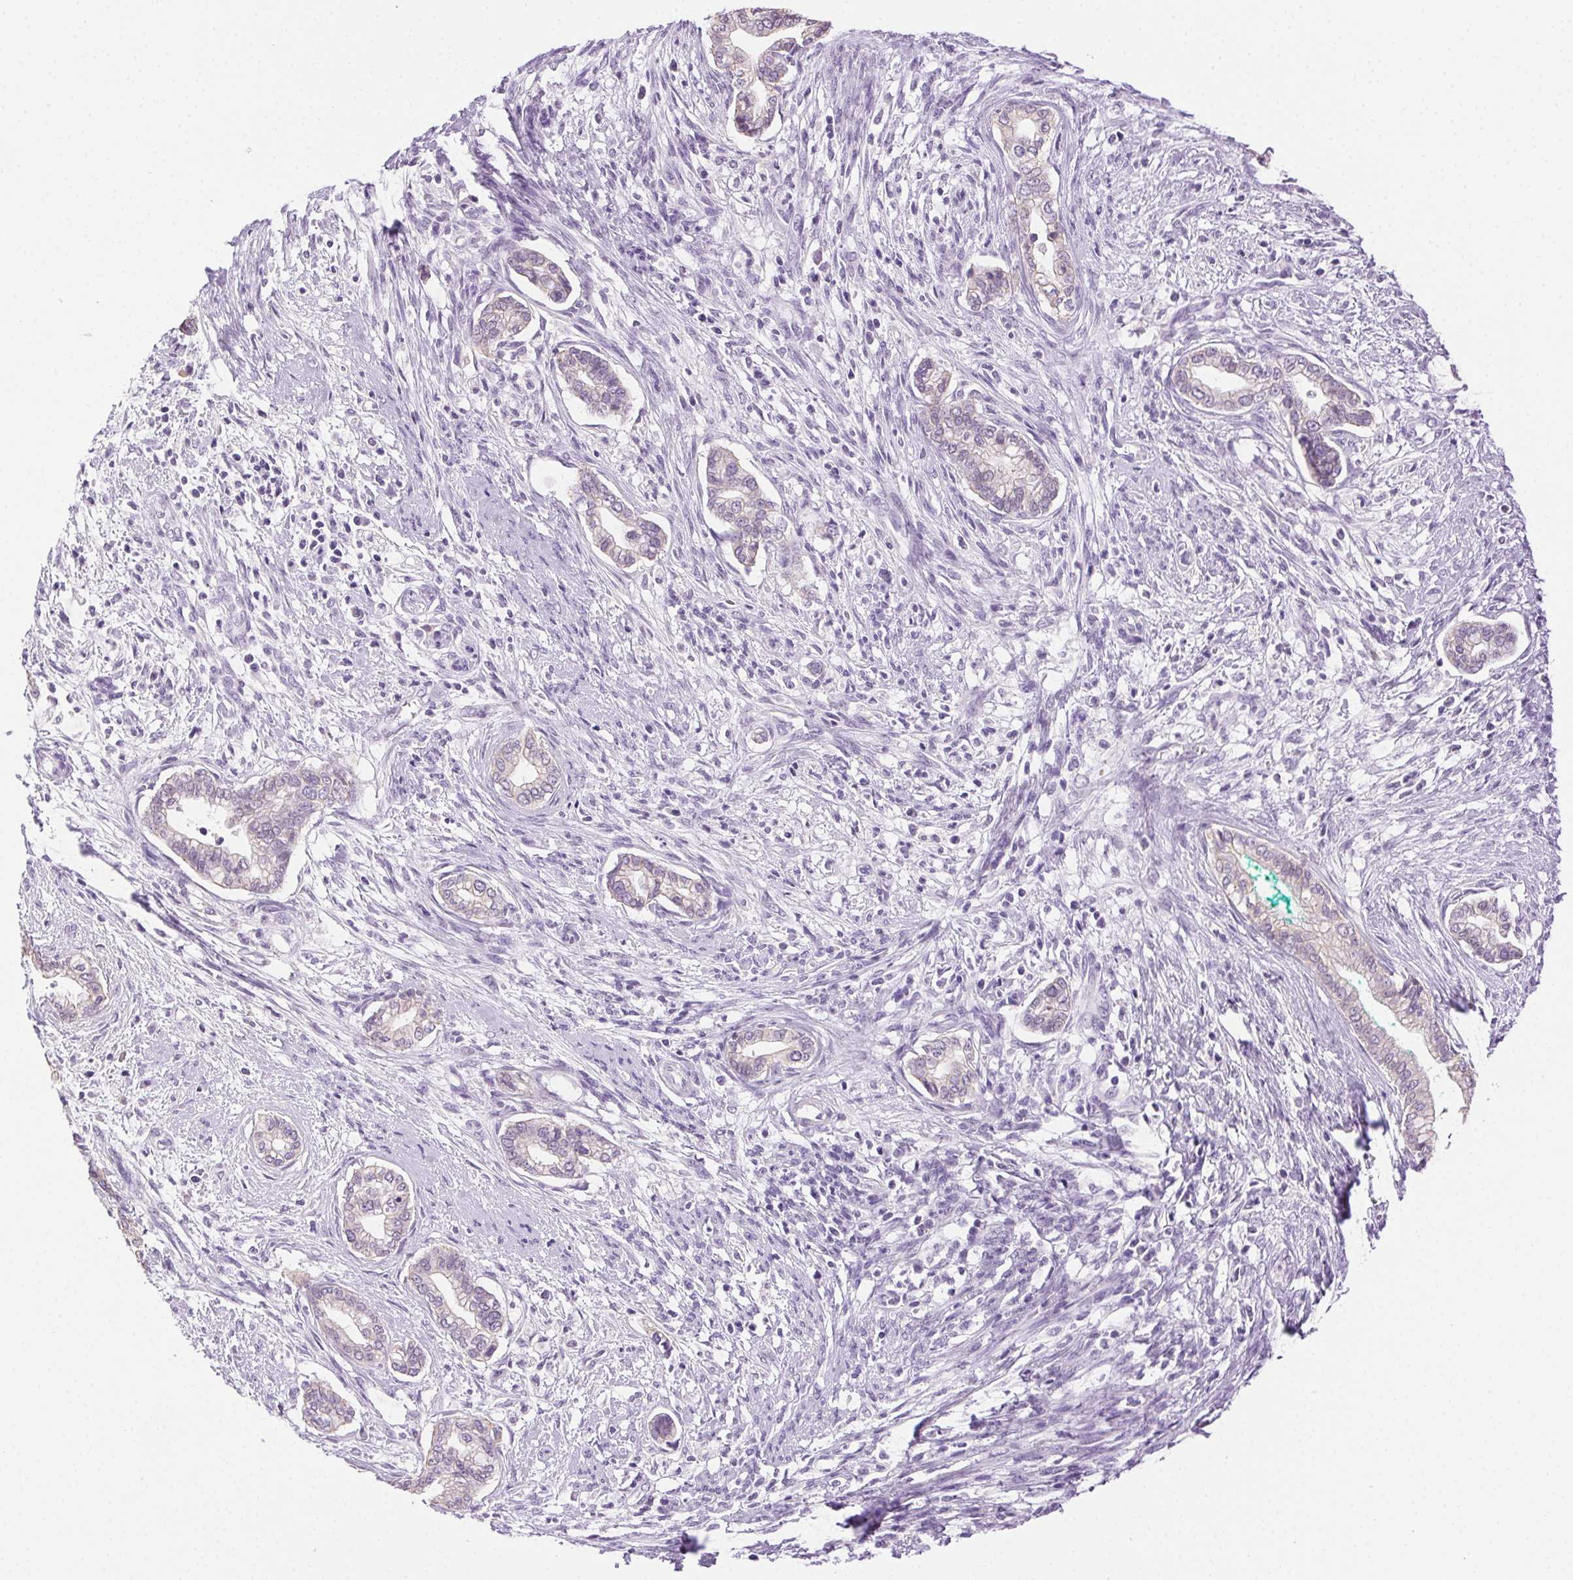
{"staining": {"intensity": "negative", "quantity": "none", "location": "none"}, "tissue": "cervical cancer", "cell_type": "Tumor cells", "image_type": "cancer", "snomed": [{"axis": "morphology", "description": "Adenocarcinoma, NOS"}, {"axis": "topography", "description": "Cervix"}], "caption": "The micrograph demonstrates no significant expression in tumor cells of cervical cancer.", "gene": "CLDN10", "patient": {"sex": "female", "age": 62}}